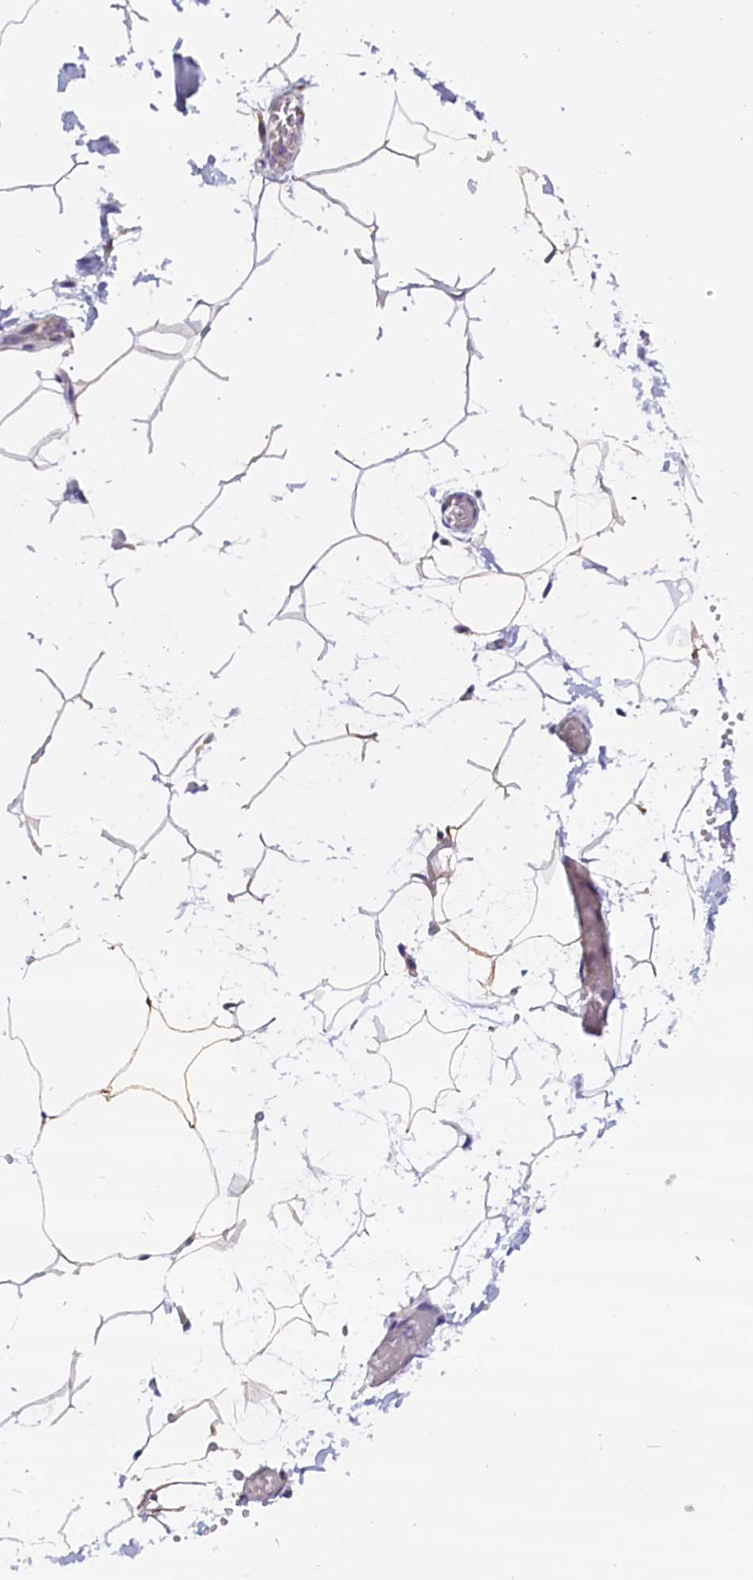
{"staining": {"intensity": "negative", "quantity": "none", "location": "none"}, "tissue": "adipose tissue", "cell_type": "Adipocytes", "image_type": "normal", "snomed": [{"axis": "morphology", "description": "Normal tissue, NOS"}, {"axis": "topography", "description": "Gallbladder"}, {"axis": "topography", "description": "Peripheral nerve tissue"}], "caption": "DAB (3,3'-diaminobenzidine) immunohistochemical staining of benign adipose tissue reveals no significant staining in adipocytes. (IHC, brightfield microscopy, high magnification).", "gene": "RTTN", "patient": {"sex": "male", "age": 38}}